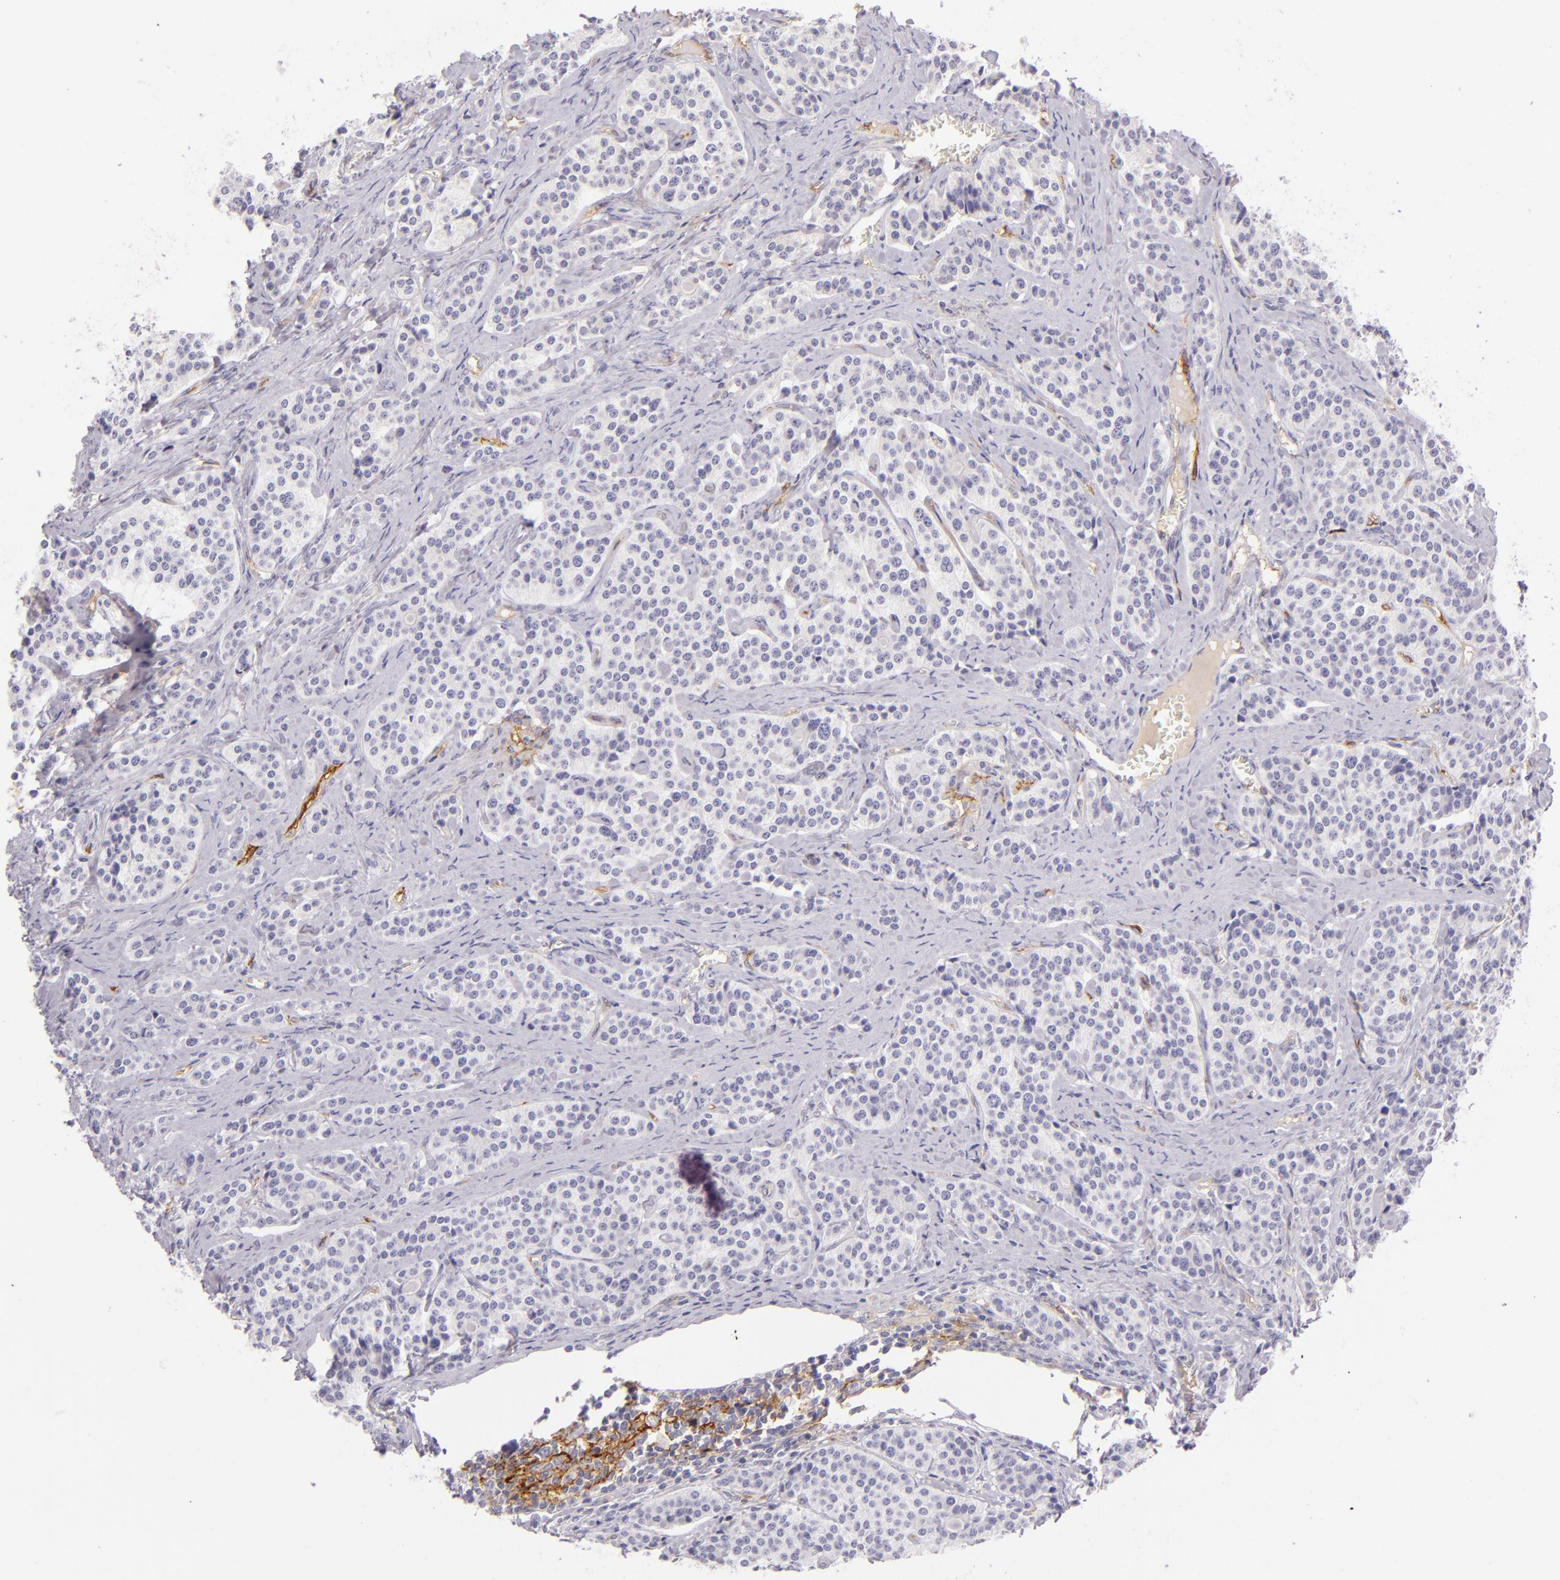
{"staining": {"intensity": "negative", "quantity": "none", "location": "none"}, "tissue": "carcinoid", "cell_type": "Tumor cells", "image_type": "cancer", "snomed": [{"axis": "morphology", "description": "Carcinoid, malignant, NOS"}, {"axis": "topography", "description": "Small intestine"}], "caption": "Carcinoid (malignant) was stained to show a protein in brown. There is no significant staining in tumor cells.", "gene": "ICAM1", "patient": {"sex": "male", "age": 63}}